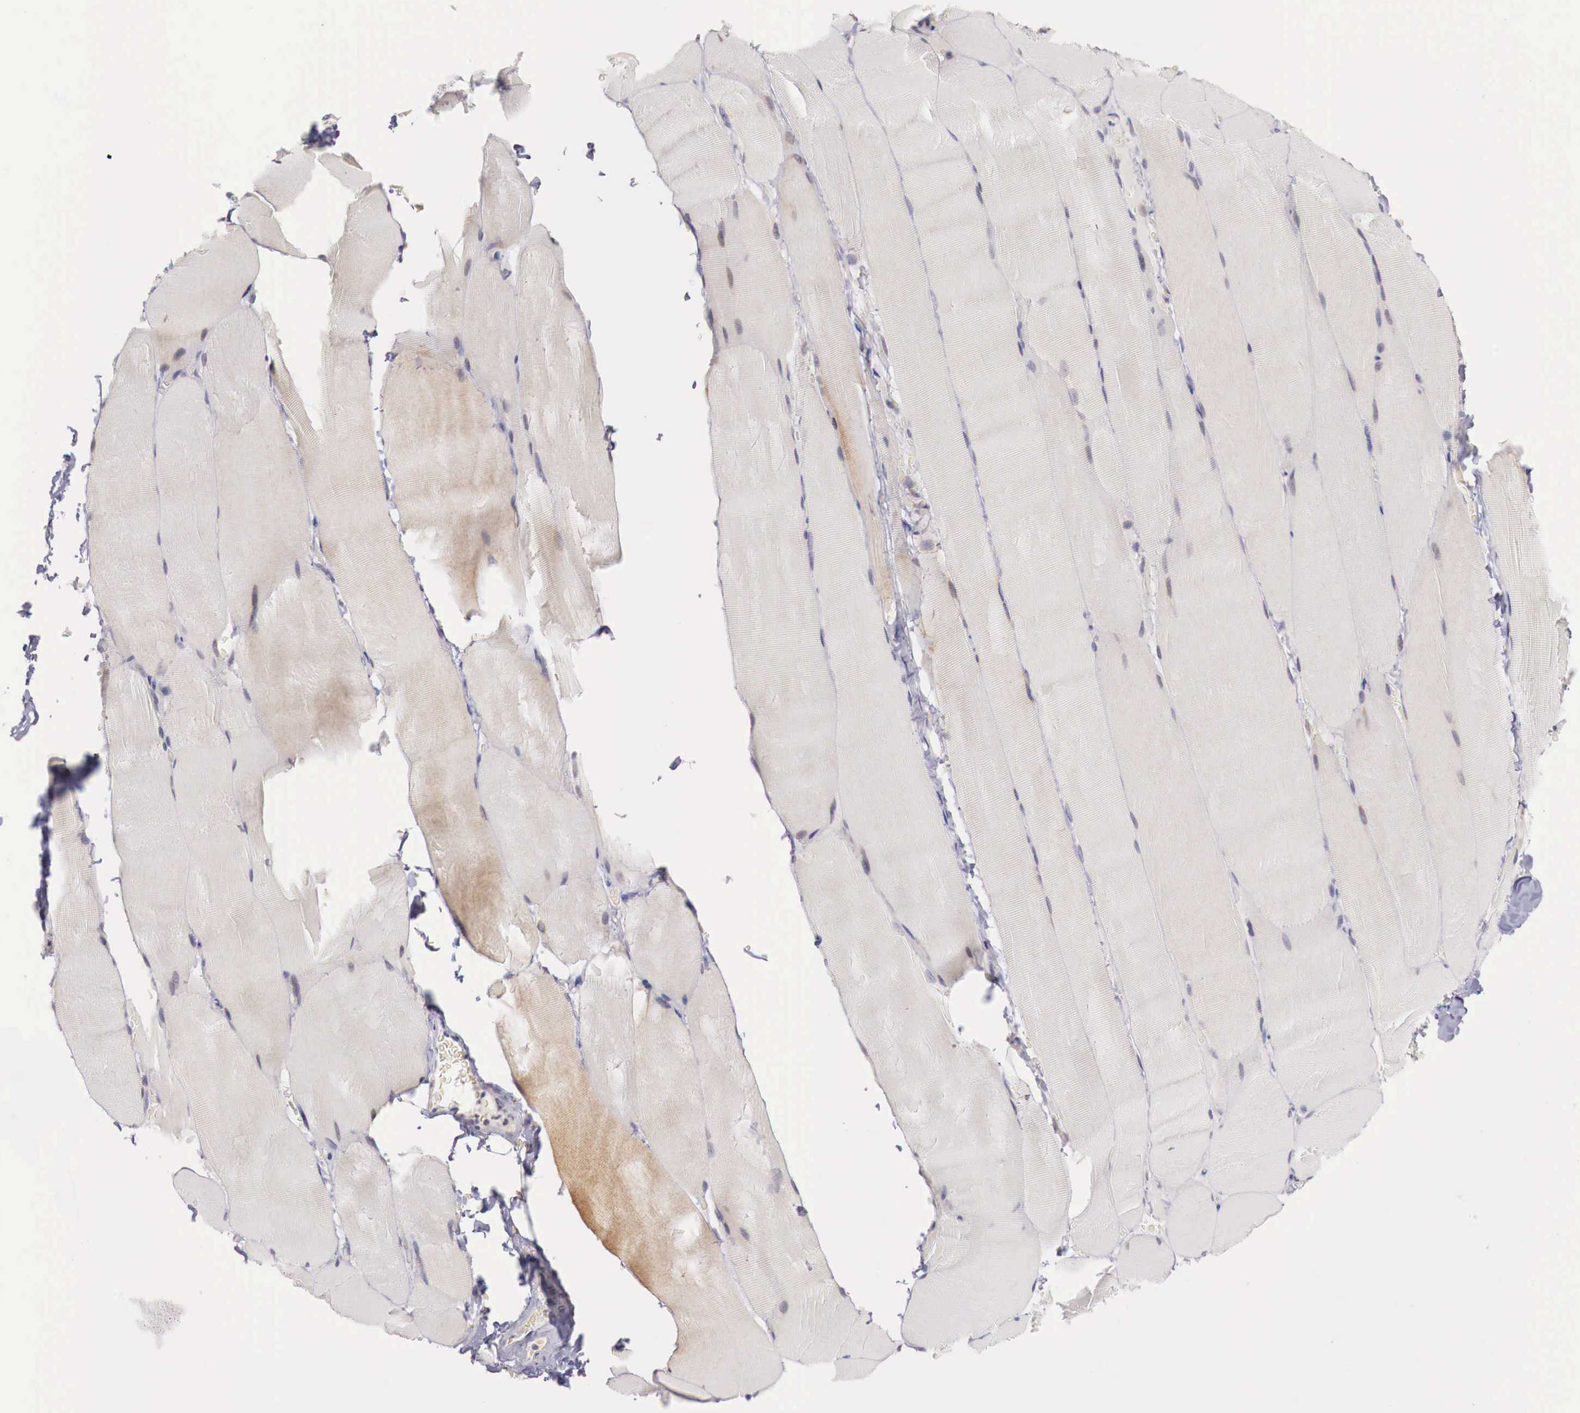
{"staining": {"intensity": "weak", "quantity": "25%-75%", "location": "cytoplasmic/membranous"}, "tissue": "skeletal muscle", "cell_type": "Myocytes", "image_type": "normal", "snomed": [{"axis": "morphology", "description": "Normal tissue, NOS"}, {"axis": "topography", "description": "Skeletal muscle"}], "caption": "Weak cytoplasmic/membranous staining is identified in about 25%-75% of myocytes in unremarkable skeletal muscle.", "gene": "TRIM13", "patient": {"sex": "male", "age": 71}}